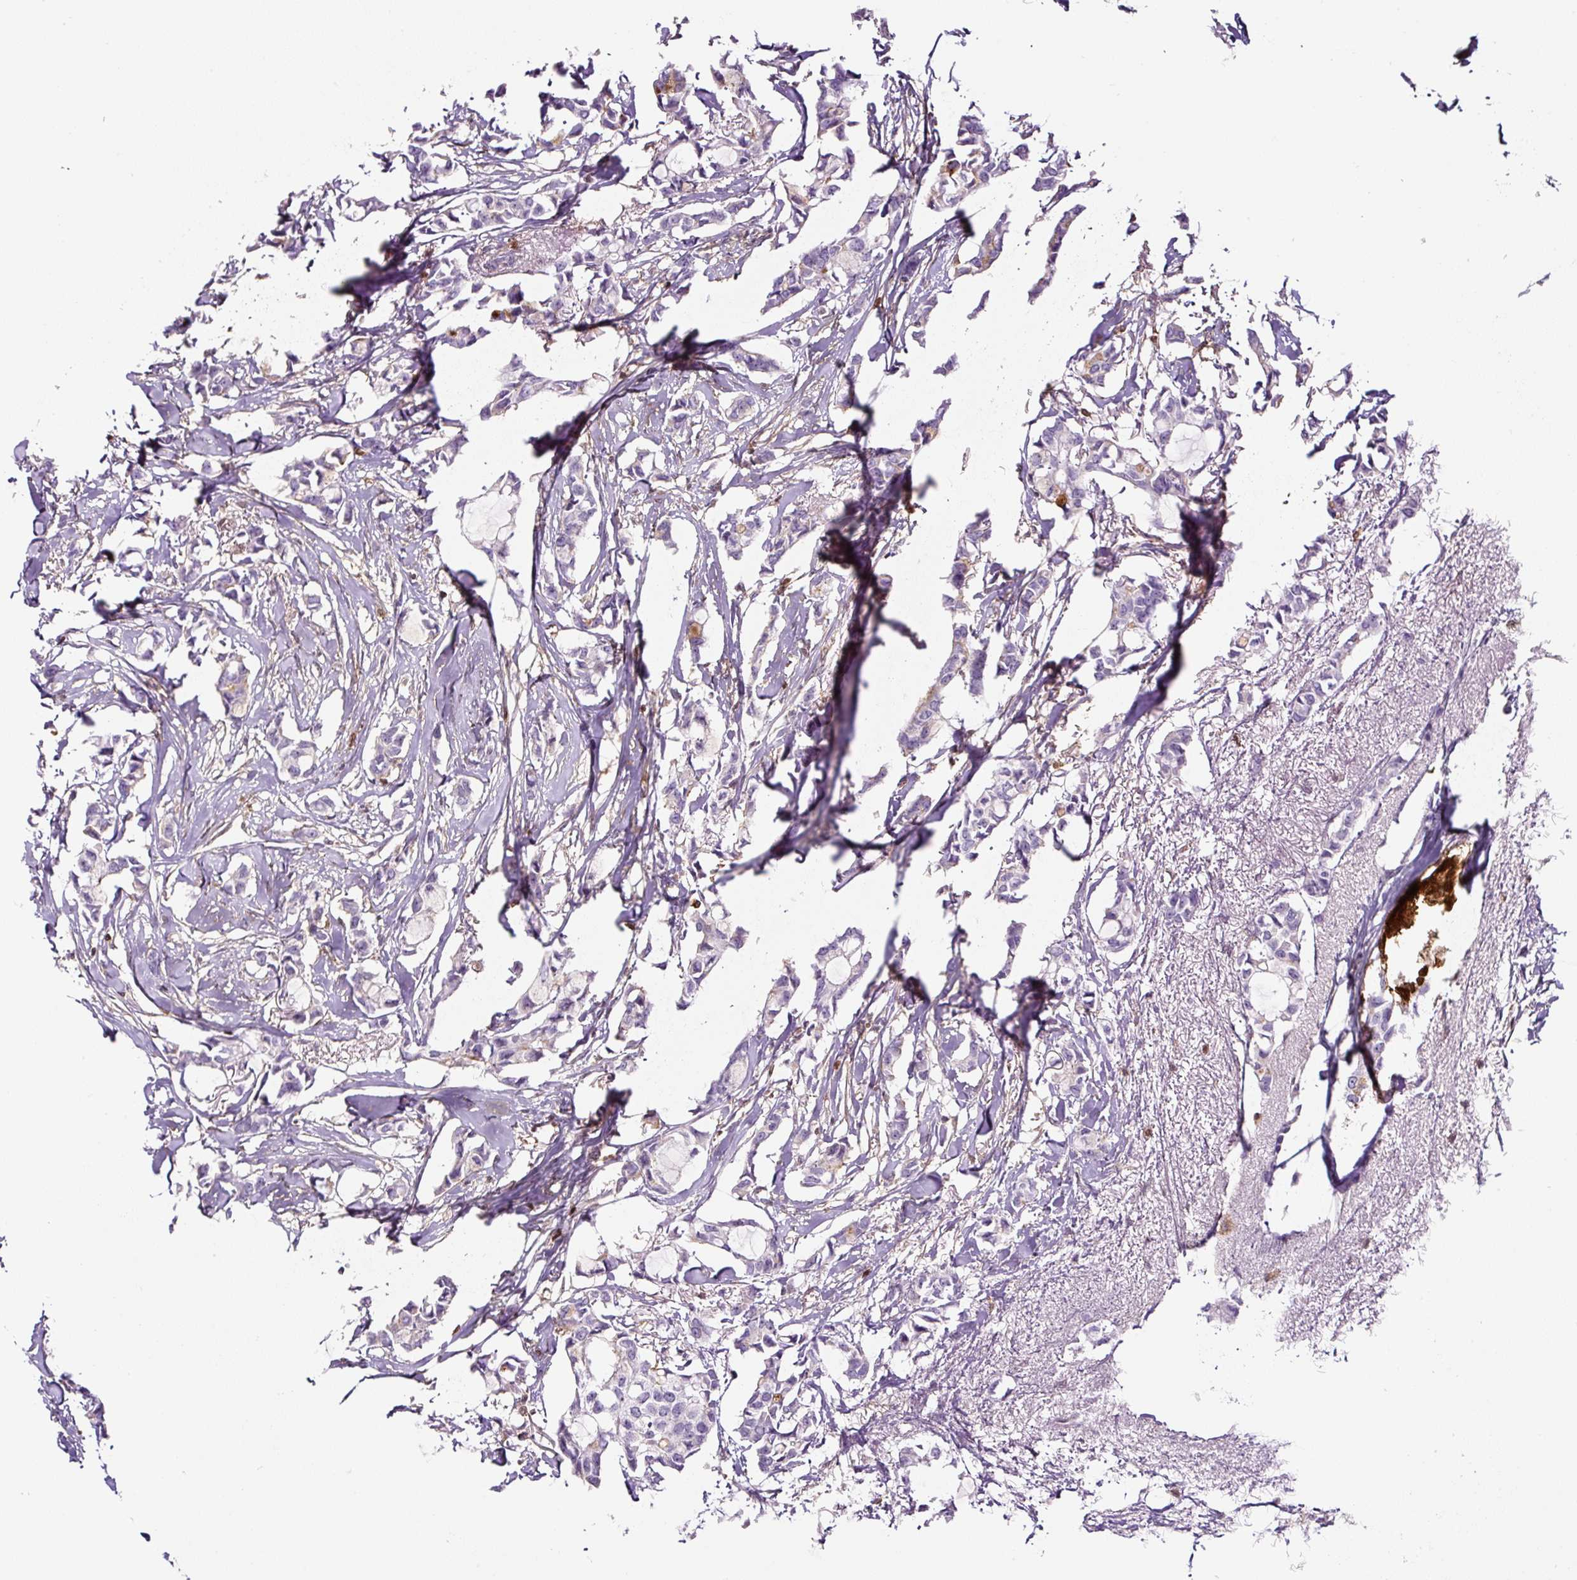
{"staining": {"intensity": "negative", "quantity": "none", "location": "none"}, "tissue": "breast cancer", "cell_type": "Tumor cells", "image_type": "cancer", "snomed": [{"axis": "morphology", "description": "Duct carcinoma"}, {"axis": "topography", "description": "Breast"}], "caption": "The photomicrograph displays no significant expression in tumor cells of breast invasive ductal carcinoma. (DAB (3,3'-diaminobenzidine) immunohistochemistry (IHC) with hematoxylin counter stain).", "gene": "ANXA1", "patient": {"sex": "female", "age": 73}}